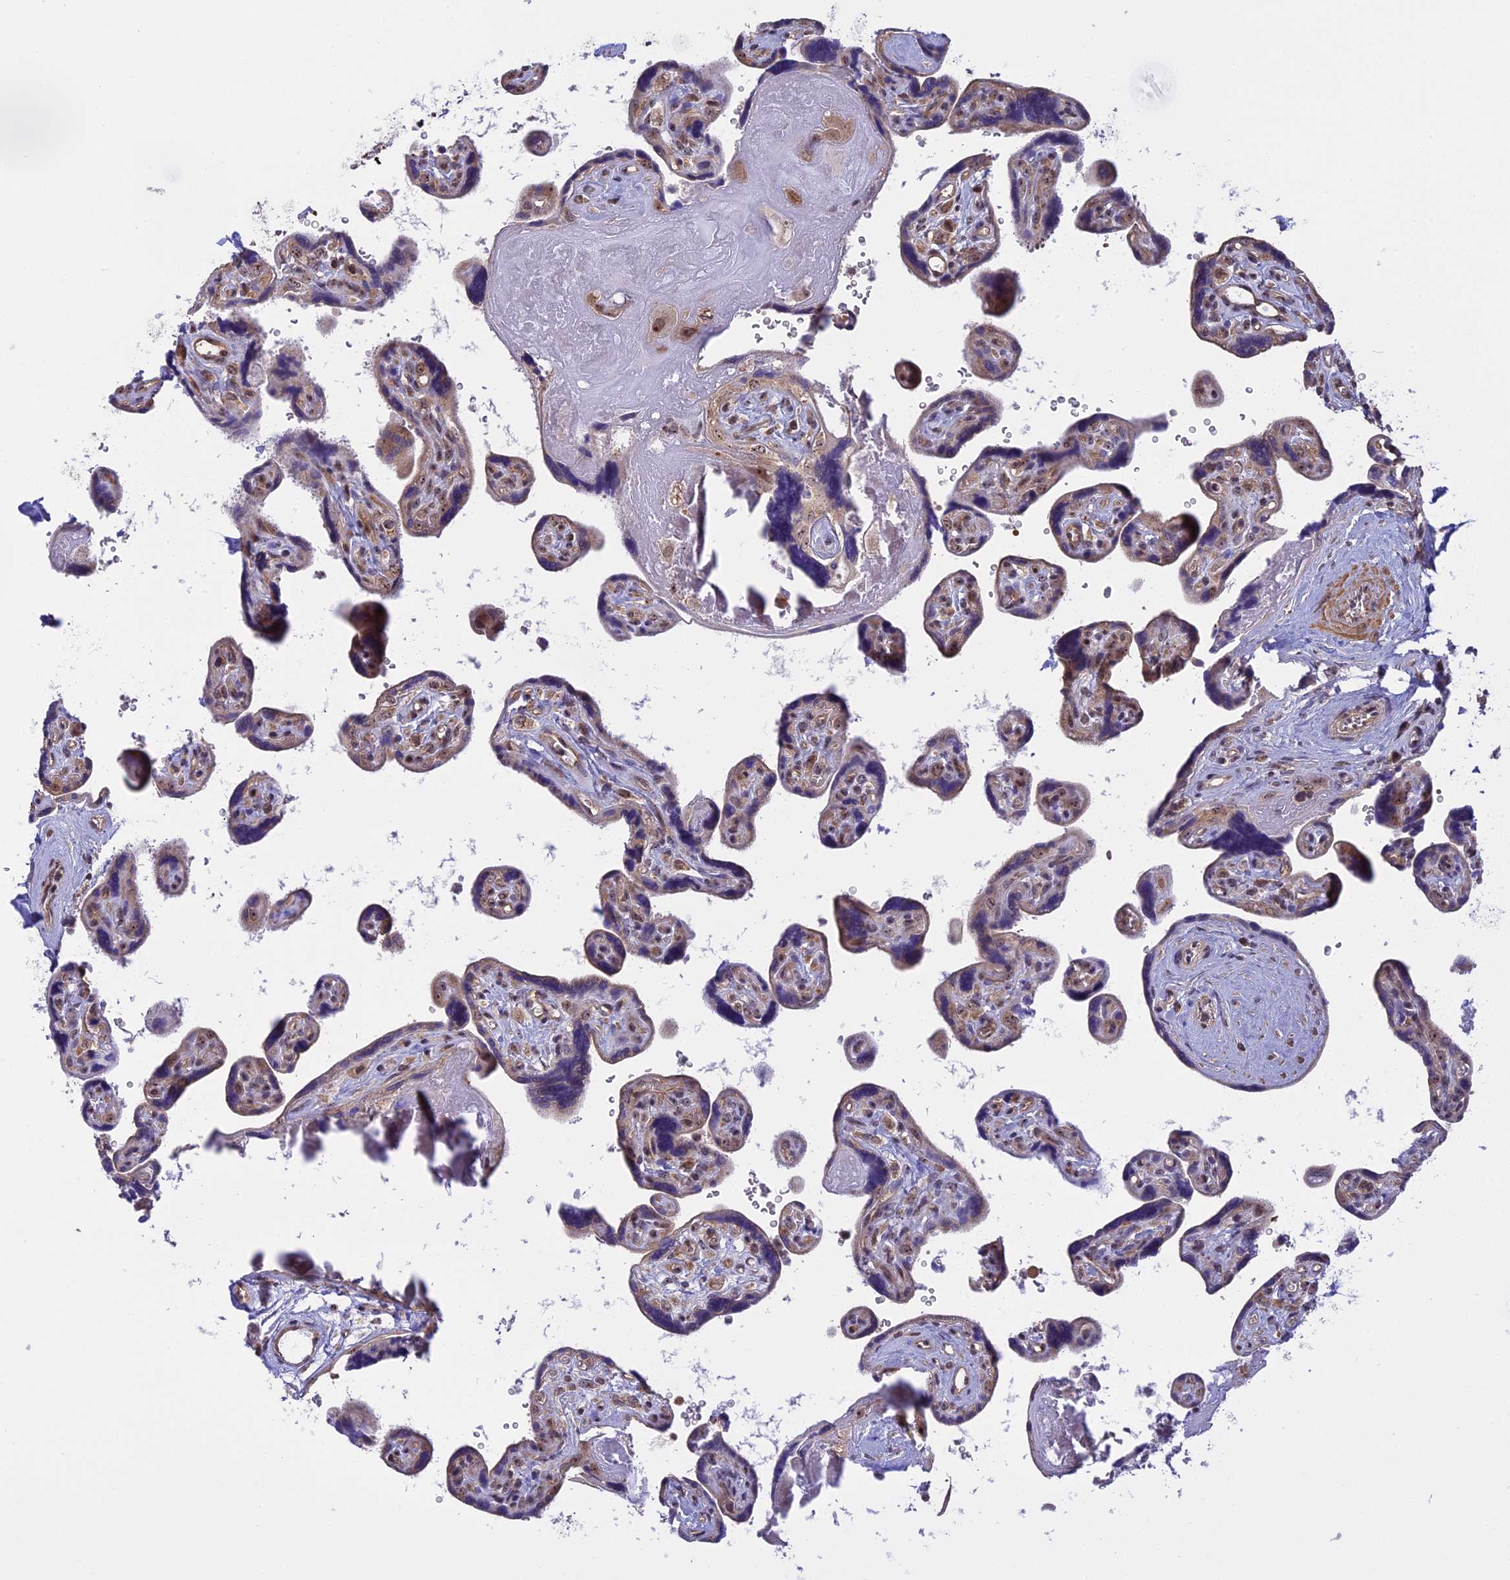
{"staining": {"intensity": "moderate", "quantity": ">75%", "location": "nuclear"}, "tissue": "placenta", "cell_type": "Decidual cells", "image_type": "normal", "snomed": [{"axis": "morphology", "description": "Normal tissue, NOS"}, {"axis": "topography", "description": "Placenta"}], "caption": "Protein expression analysis of normal placenta reveals moderate nuclear staining in approximately >75% of decidual cells. (Stains: DAB (3,3'-diaminobenzidine) in brown, nuclei in blue, Microscopy: brightfield microscopy at high magnification).", "gene": "MGA", "patient": {"sex": "female", "age": 39}}